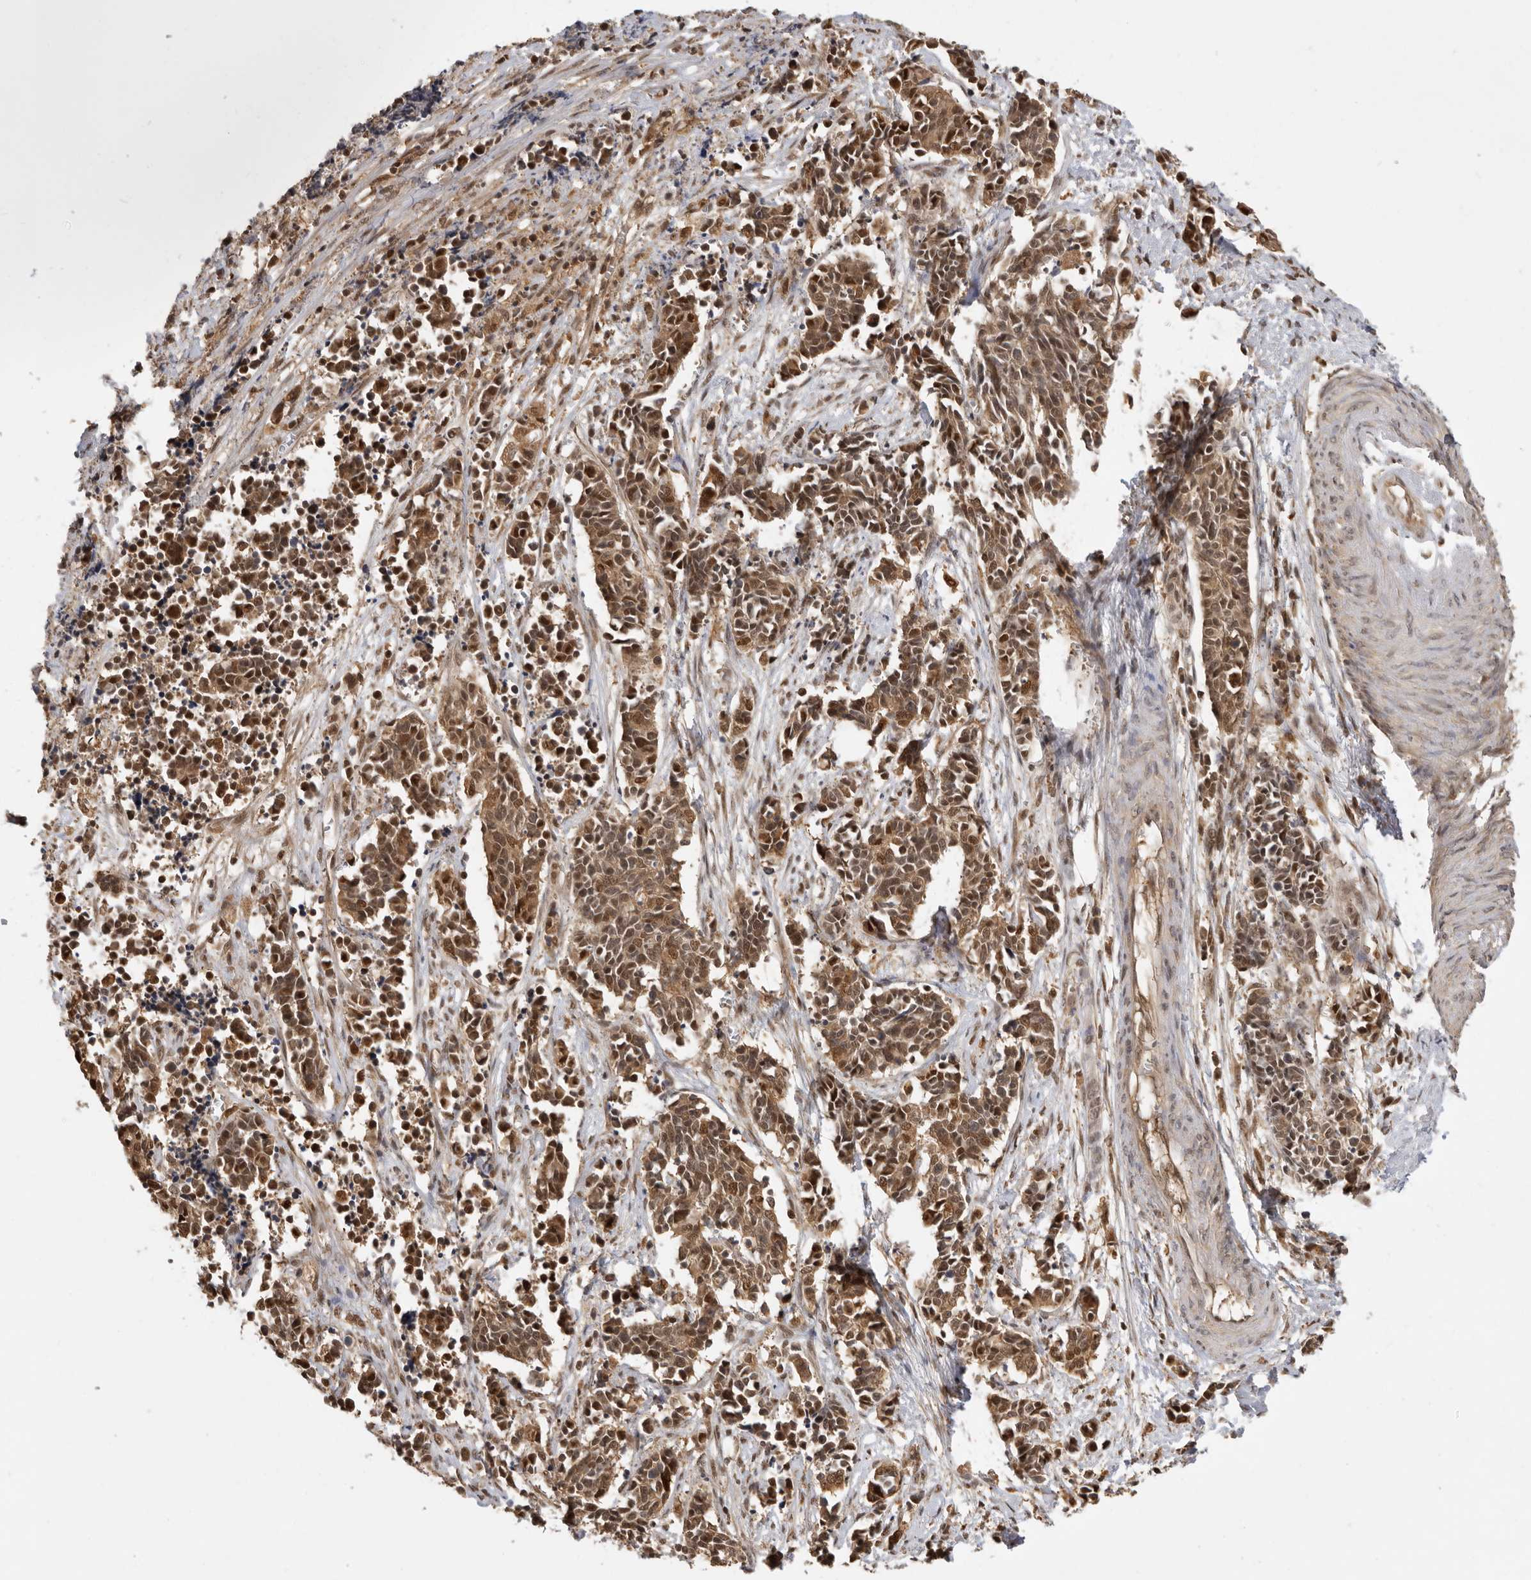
{"staining": {"intensity": "moderate", "quantity": ">75%", "location": "cytoplasmic/membranous,nuclear"}, "tissue": "cervical cancer", "cell_type": "Tumor cells", "image_type": "cancer", "snomed": [{"axis": "morphology", "description": "Normal tissue, NOS"}, {"axis": "morphology", "description": "Squamous cell carcinoma, NOS"}, {"axis": "topography", "description": "Cervix"}], "caption": "Brown immunohistochemical staining in squamous cell carcinoma (cervical) demonstrates moderate cytoplasmic/membranous and nuclear expression in about >75% of tumor cells. The staining is performed using DAB brown chromogen to label protein expression. The nuclei are counter-stained blue using hematoxylin.", "gene": "ADPRS", "patient": {"sex": "female", "age": 35}}